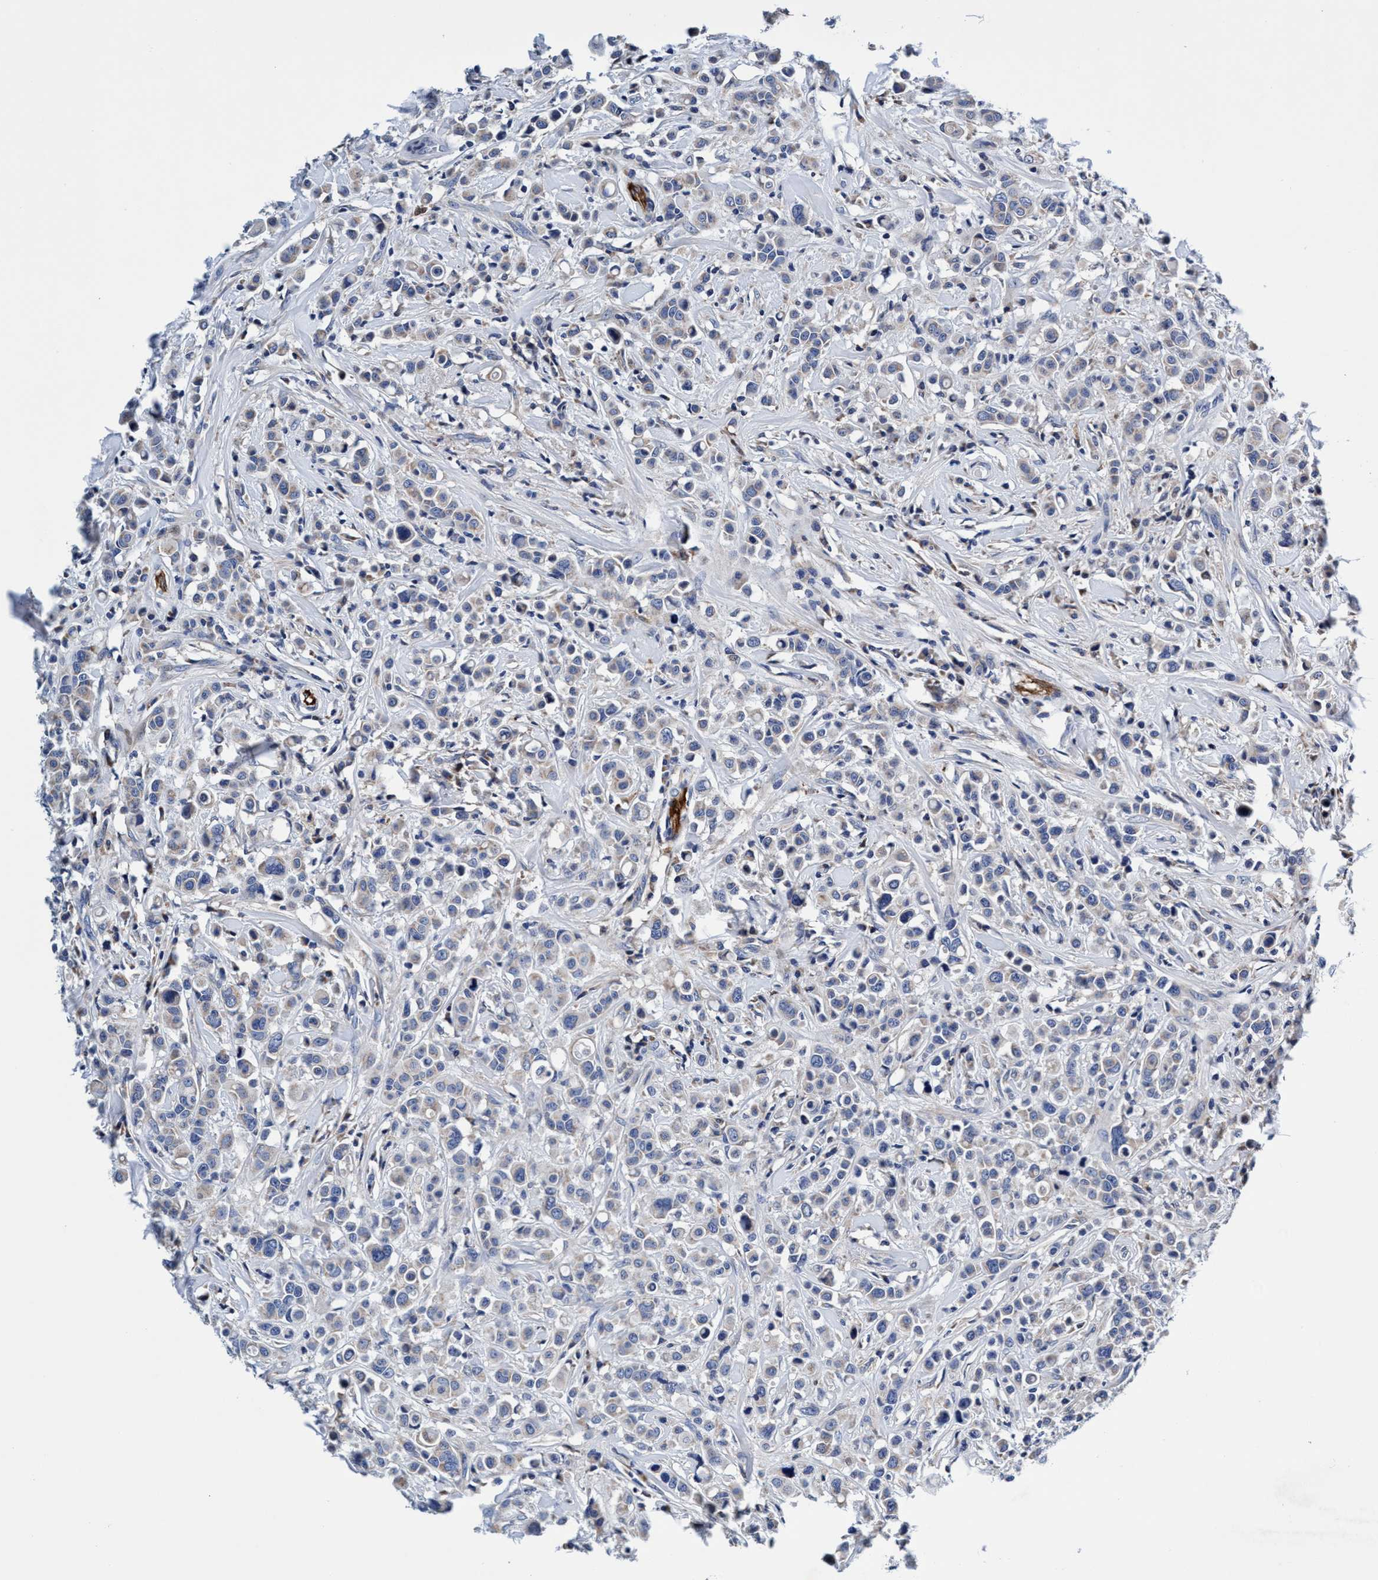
{"staining": {"intensity": "weak", "quantity": "<25%", "location": "cytoplasmic/membranous"}, "tissue": "breast cancer", "cell_type": "Tumor cells", "image_type": "cancer", "snomed": [{"axis": "morphology", "description": "Duct carcinoma"}, {"axis": "topography", "description": "Breast"}], "caption": "This histopathology image is of breast infiltrating ductal carcinoma stained with IHC to label a protein in brown with the nuclei are counter-stained blue. There is no expression in tumor cells. (Brightfield microscopy of DAB immunohistochemistry (IHC) at high magnification).", "gene": "UBALD2", "patient": {"sex": "female", "age": 27}}